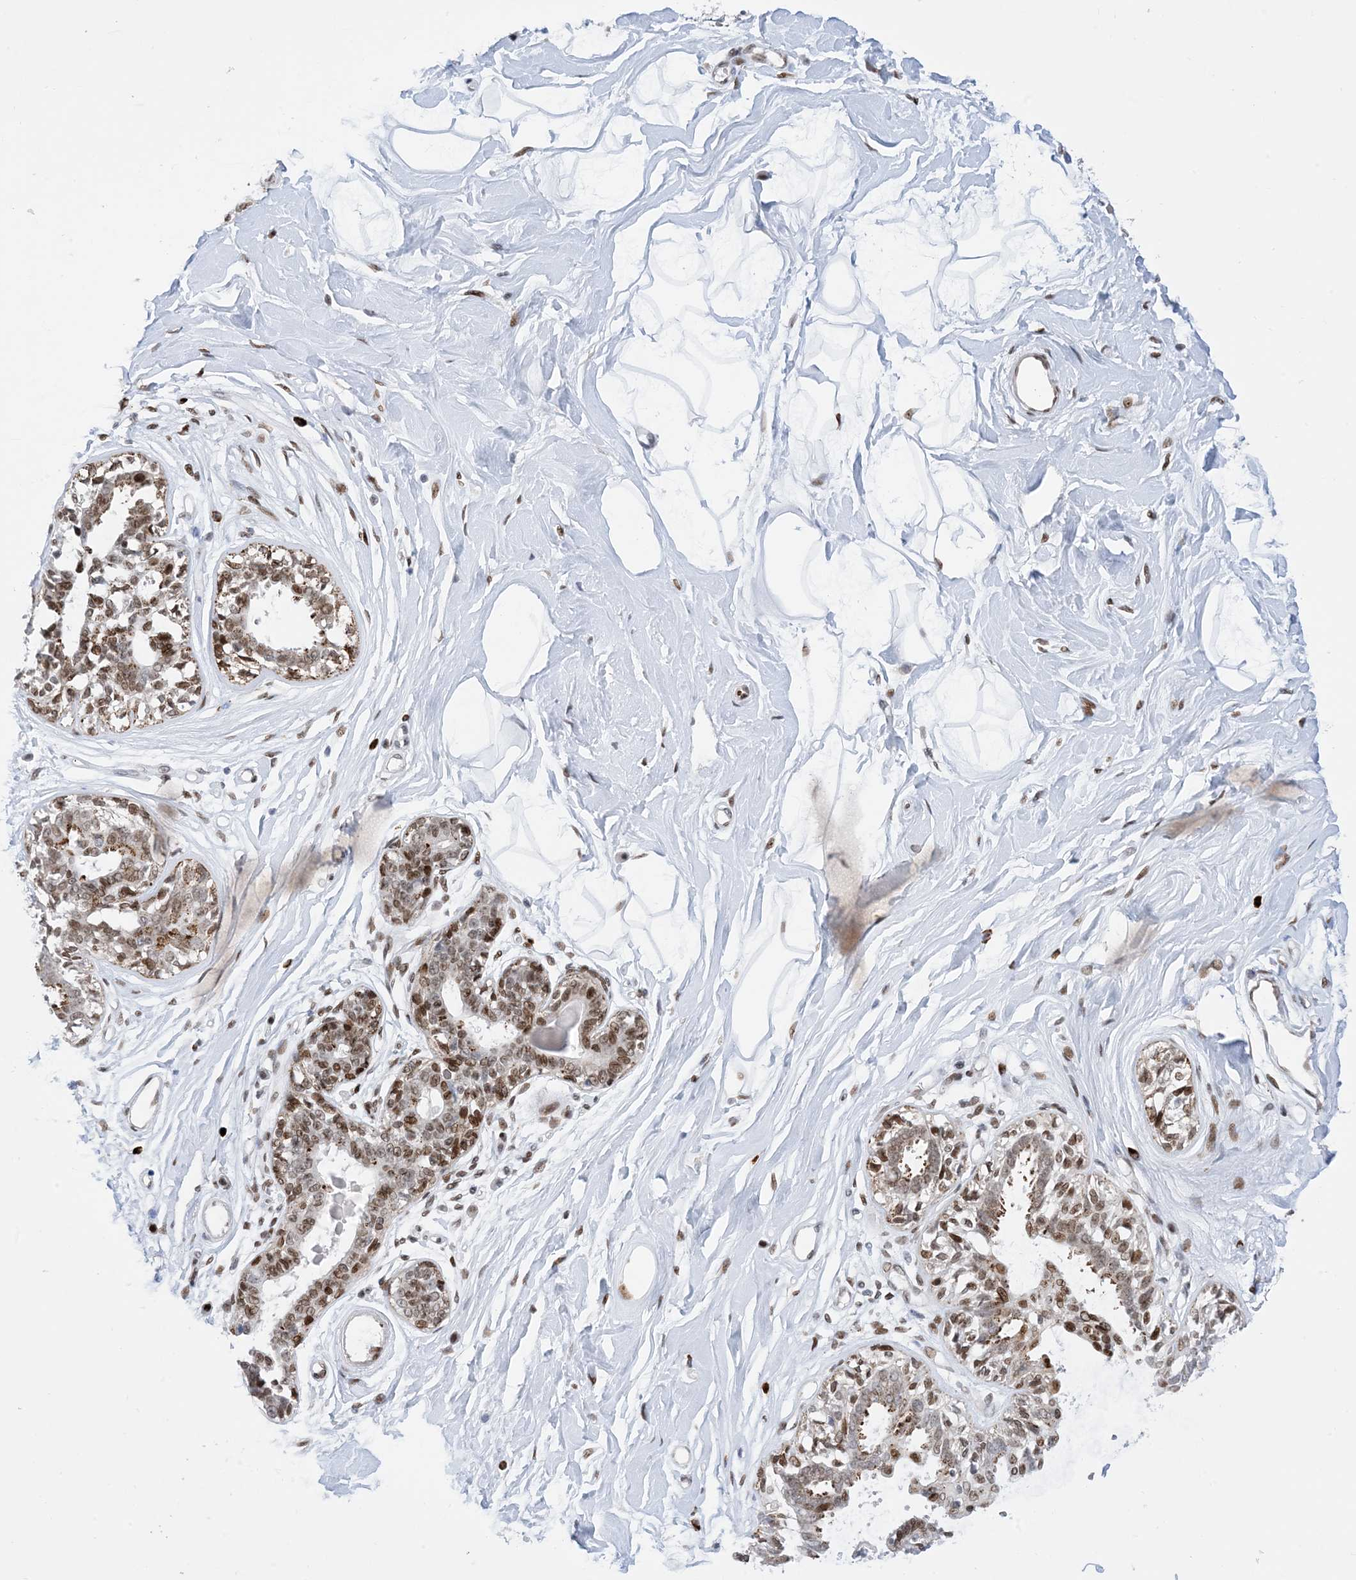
{"staining": {"intensity": "negative", "quantity": "none", "location": "none"}, "tissue": "breast", "cell_type": "Adipocytes", "image_type": "normal", "snomed": [{"axis": "morphology", "description": "Normal tissue, NOS"}, {"axis": "topography", "description": "Breast"}], "caption": "DAB immunohistochemical staining of normal human breast displays no significant positivity in adipocytes.", "gene": "TSPYL1", "patient": {"sex": "female", "age": 45}}